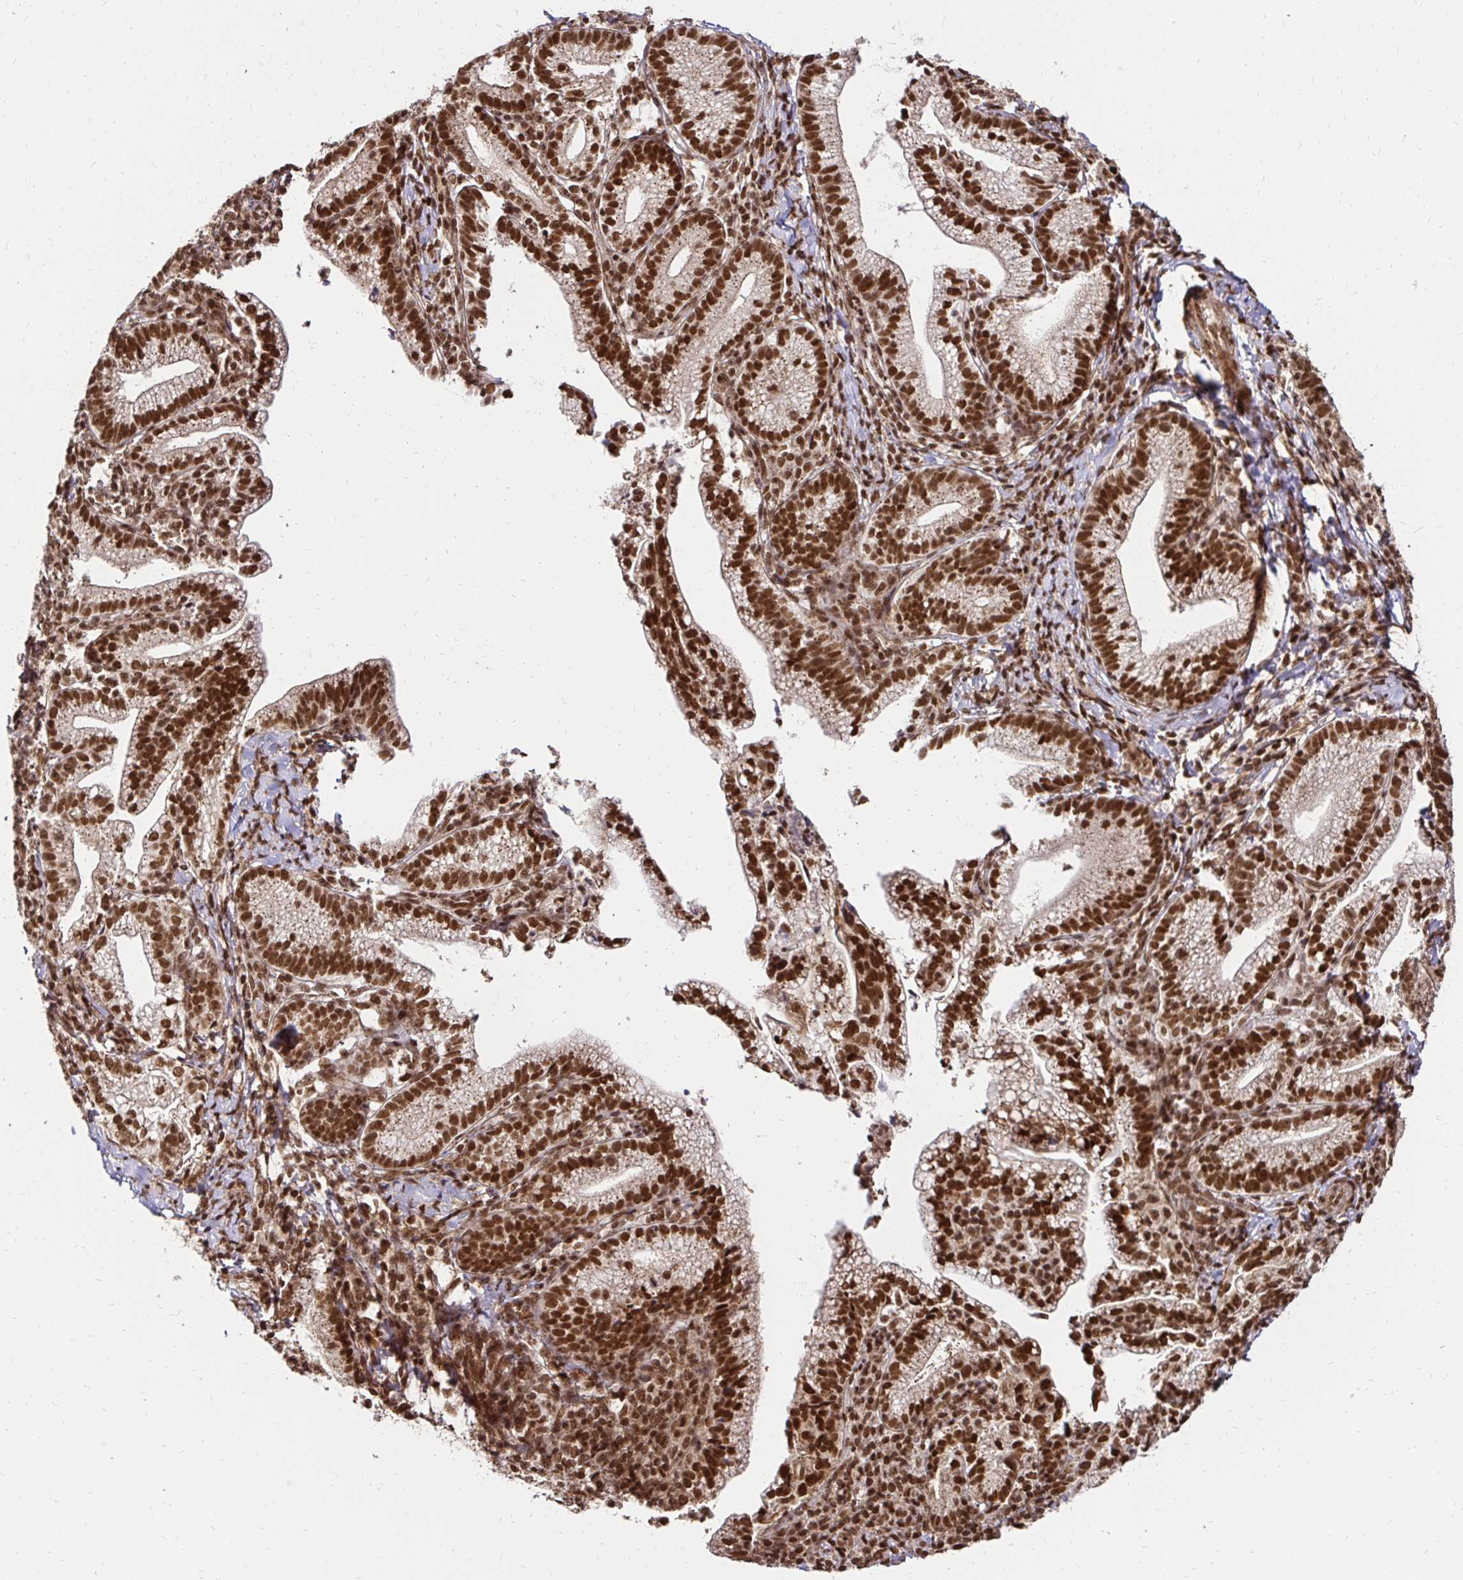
{"staining": {"intensity": "strong", "quantity": ">75%", "location": "cytoplasmic/membranous,nuclear"}, "tissue": "cervical cancer", "cell_type": "Tumor cells", "image_type": "cancer", "snomed": [{"axis": "morphology", "description": "Normal tissue, NOS"}, {"axis": "morphology", "description": "Adenocarcinoma, NOS"}, {"axis": "topography", "description": "Cervix"}], "caption": "DAB (3,3'-diaminobenzidine) immunohistochemical staining of adenocarcinoma (cervical) demonstrates strong cytoplasmic/membranous and nuclear protein positivity in about >75% of tumor cells. The staining was performed using DAB to visualize the protein expression in brown, while the nuclei were stained in blue with hematoxylin (Magnification: 20x).", "gene": "GLYR1", "patient": {"sex": "female", "age": 44}}